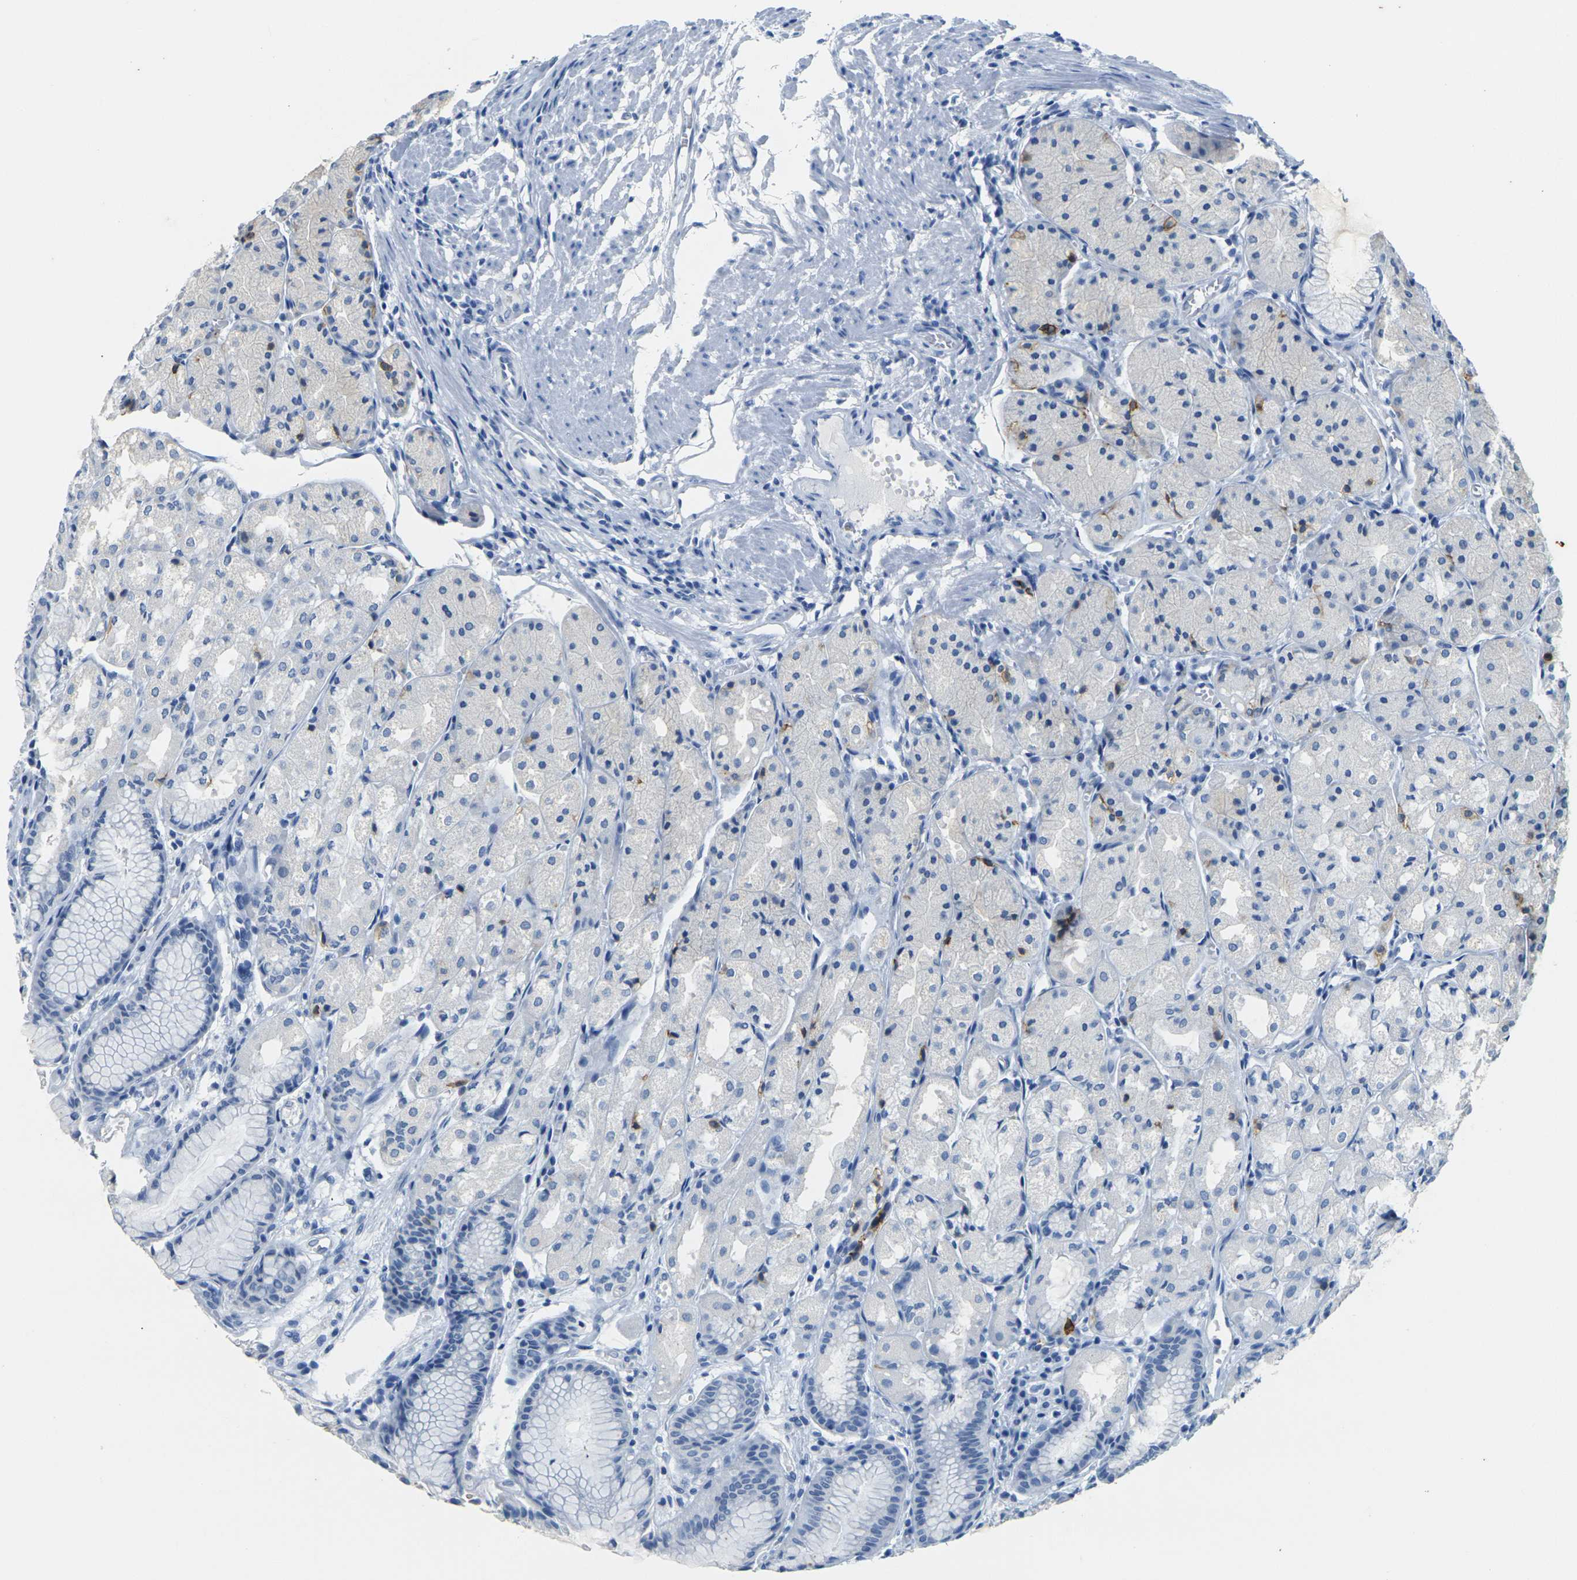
{"staining": {"intensity": "moderate", "quantity": "<25%", "location": "cytoplasmic/membranous"}, "tissue": "stomach", "cell_type": "Glandular cells", "image_type": "normal", "snomed": [{"axis": "morphology", "description": "Normal tissue, NOS"}, {"axis": "topography", "description": "Stomach, upper"}], "caption": "Moderate cytoplasmic/membranous staining is seen in about <25% of glandular cells in normal stomach.", "gene": "CLDN7", "patient": {"sex": "male", "age": 72}}